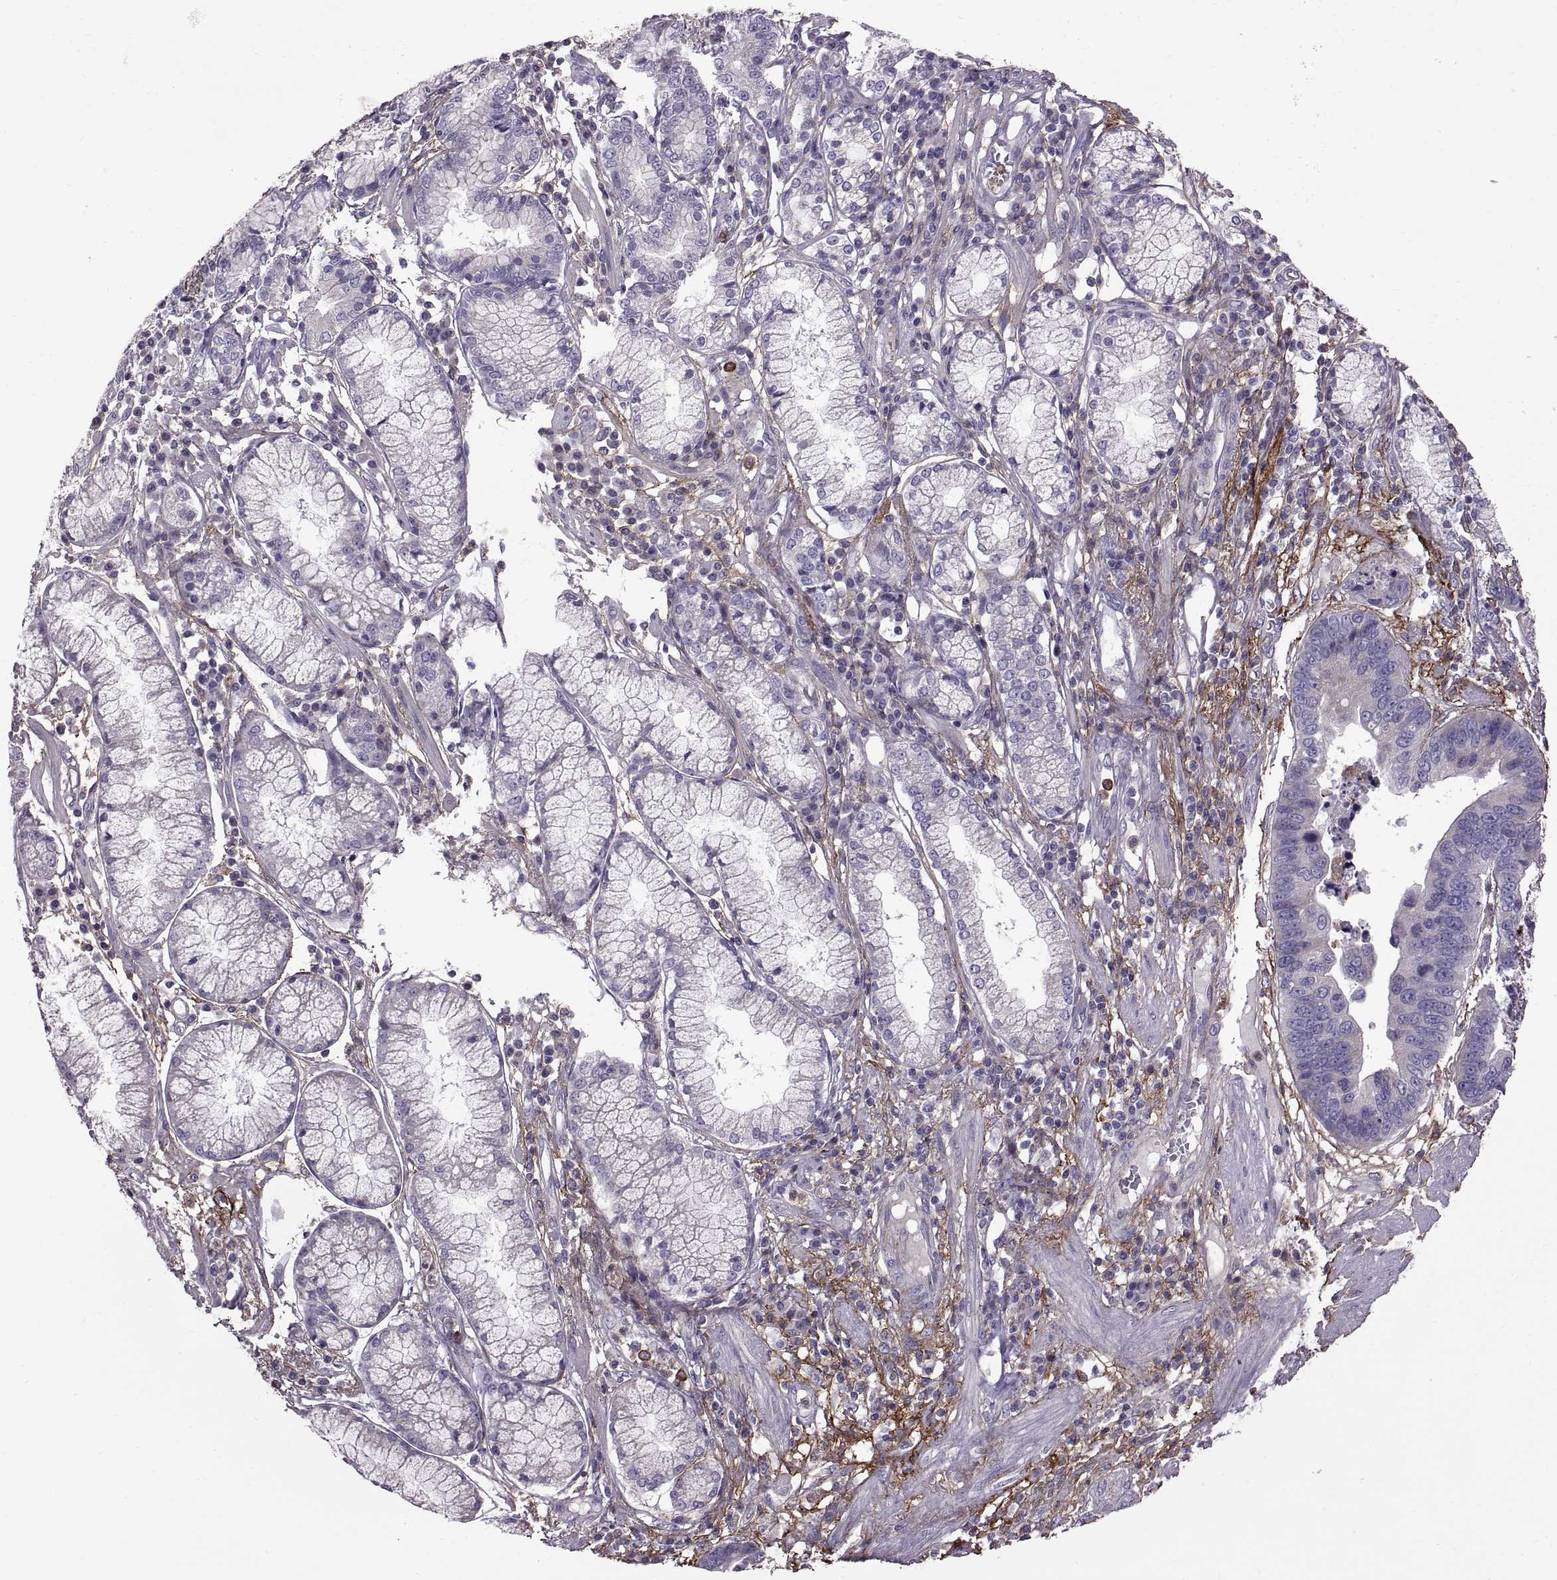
{"staining": {"intensity": "negative", "quantity": "none", "location": "none"}, "tissue": "stomach cancer", "cell_type": "Tumor cells", "image_type": "cancer", "snomed": [{"axis": "morphology", "description": "Adenocarcinoma, NOS"}, {"axis": "topography", "description": "Stomach"}], "caption": "High power microscopy micrograph of an immunohistochemistry photomicrograph of stomach adenocarcinoma, revealing no significant positivity in tumor cells.", "gene": "EMILIN2", "patient": {"sex": "male", "age": 84}}